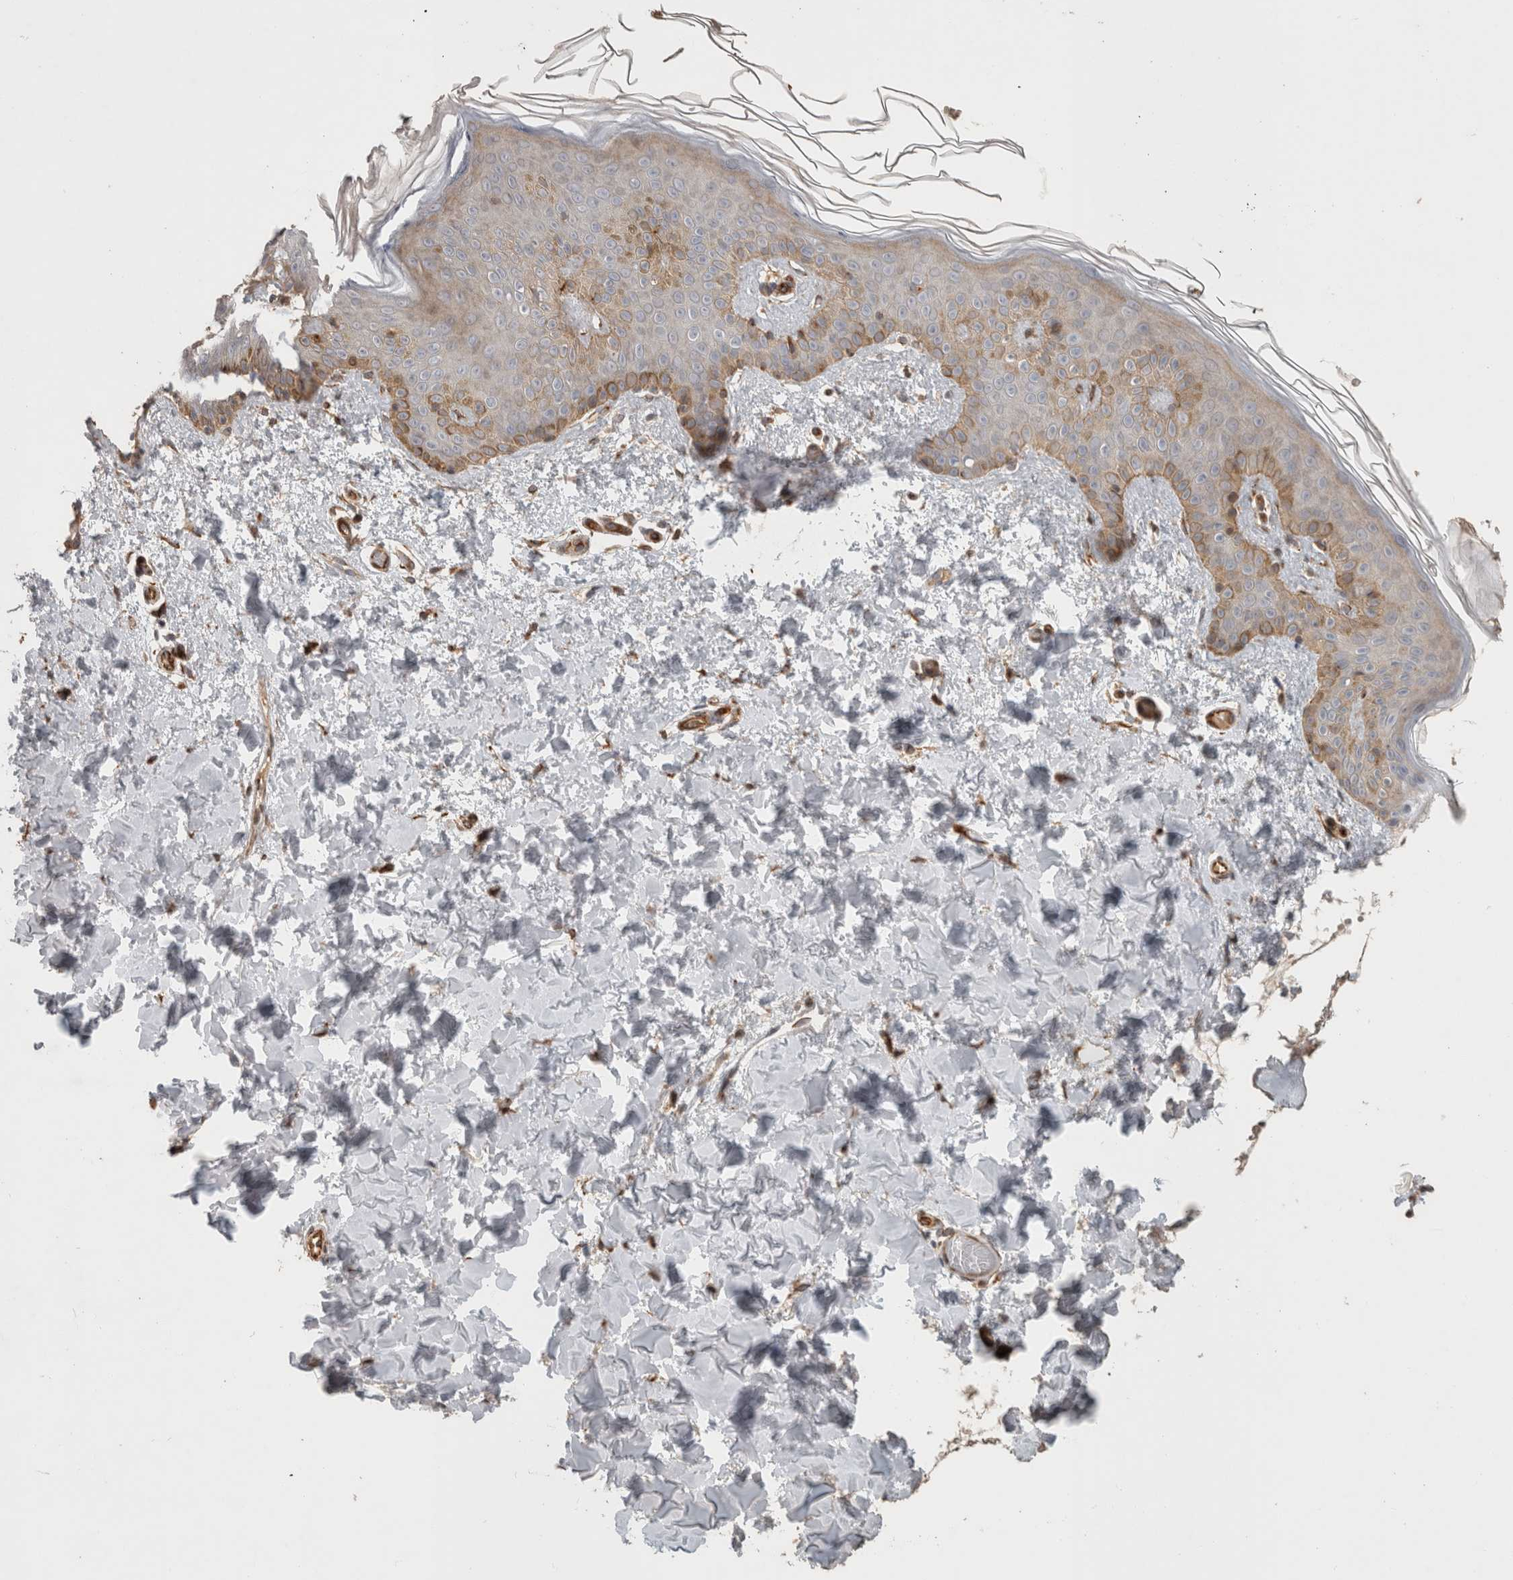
{"staining": {"intensity": "moderate", "quantity": ">75%", "location": "cytoplasmic/membranous"}, "tissue": "skin", "cell_type": "Fibroblasts", "image_type": "normal", "snomed": [{"axis": "morphology", "description": "Normal tissue, NOS"}, {"axis": "morphology", "description": "Neoplasm, benign, NOS"}, {"axis": "topography", "description": "Skin"}, {"axis": "topography", "description": "Soft tissue"}], "caption": "Human skin stained with a brown dye displays moderate cytoplasmic/membranous positive positivity in approximately >75% of fibroblasts.", "gene": "SIPA1L2", "patient": {"sex": "male", "age": 26}}